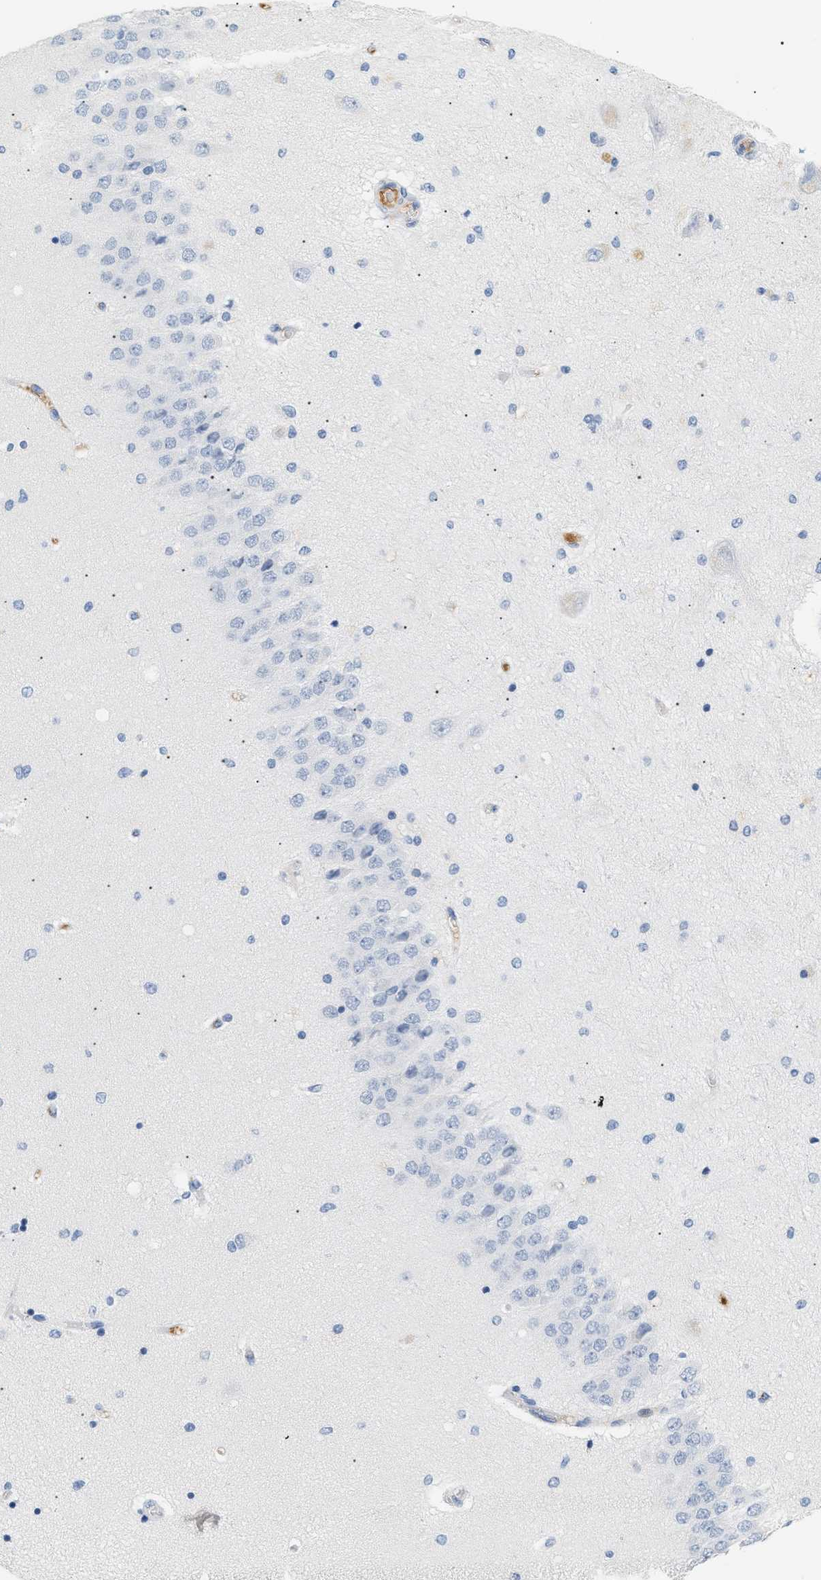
{"staining": {"intensity": "negative", "quantity": "none", "location": "none"}, "tissue": "hippocampus", "cell_type": "Glial cells", "image_type": "normal", "snomed": [{"axis": "morphology", "description": "Normal tissue, NOS"}, {"axis": "topography", "description": "Hippocampus"}], "caption": "Immunohistochemistry micrograph of benign hippocampus: human hippocampus stained with DAB displays no significant protein expression in glial cells.", "gene": "CFH", "patient": {"sex": "female", "age": 54}}